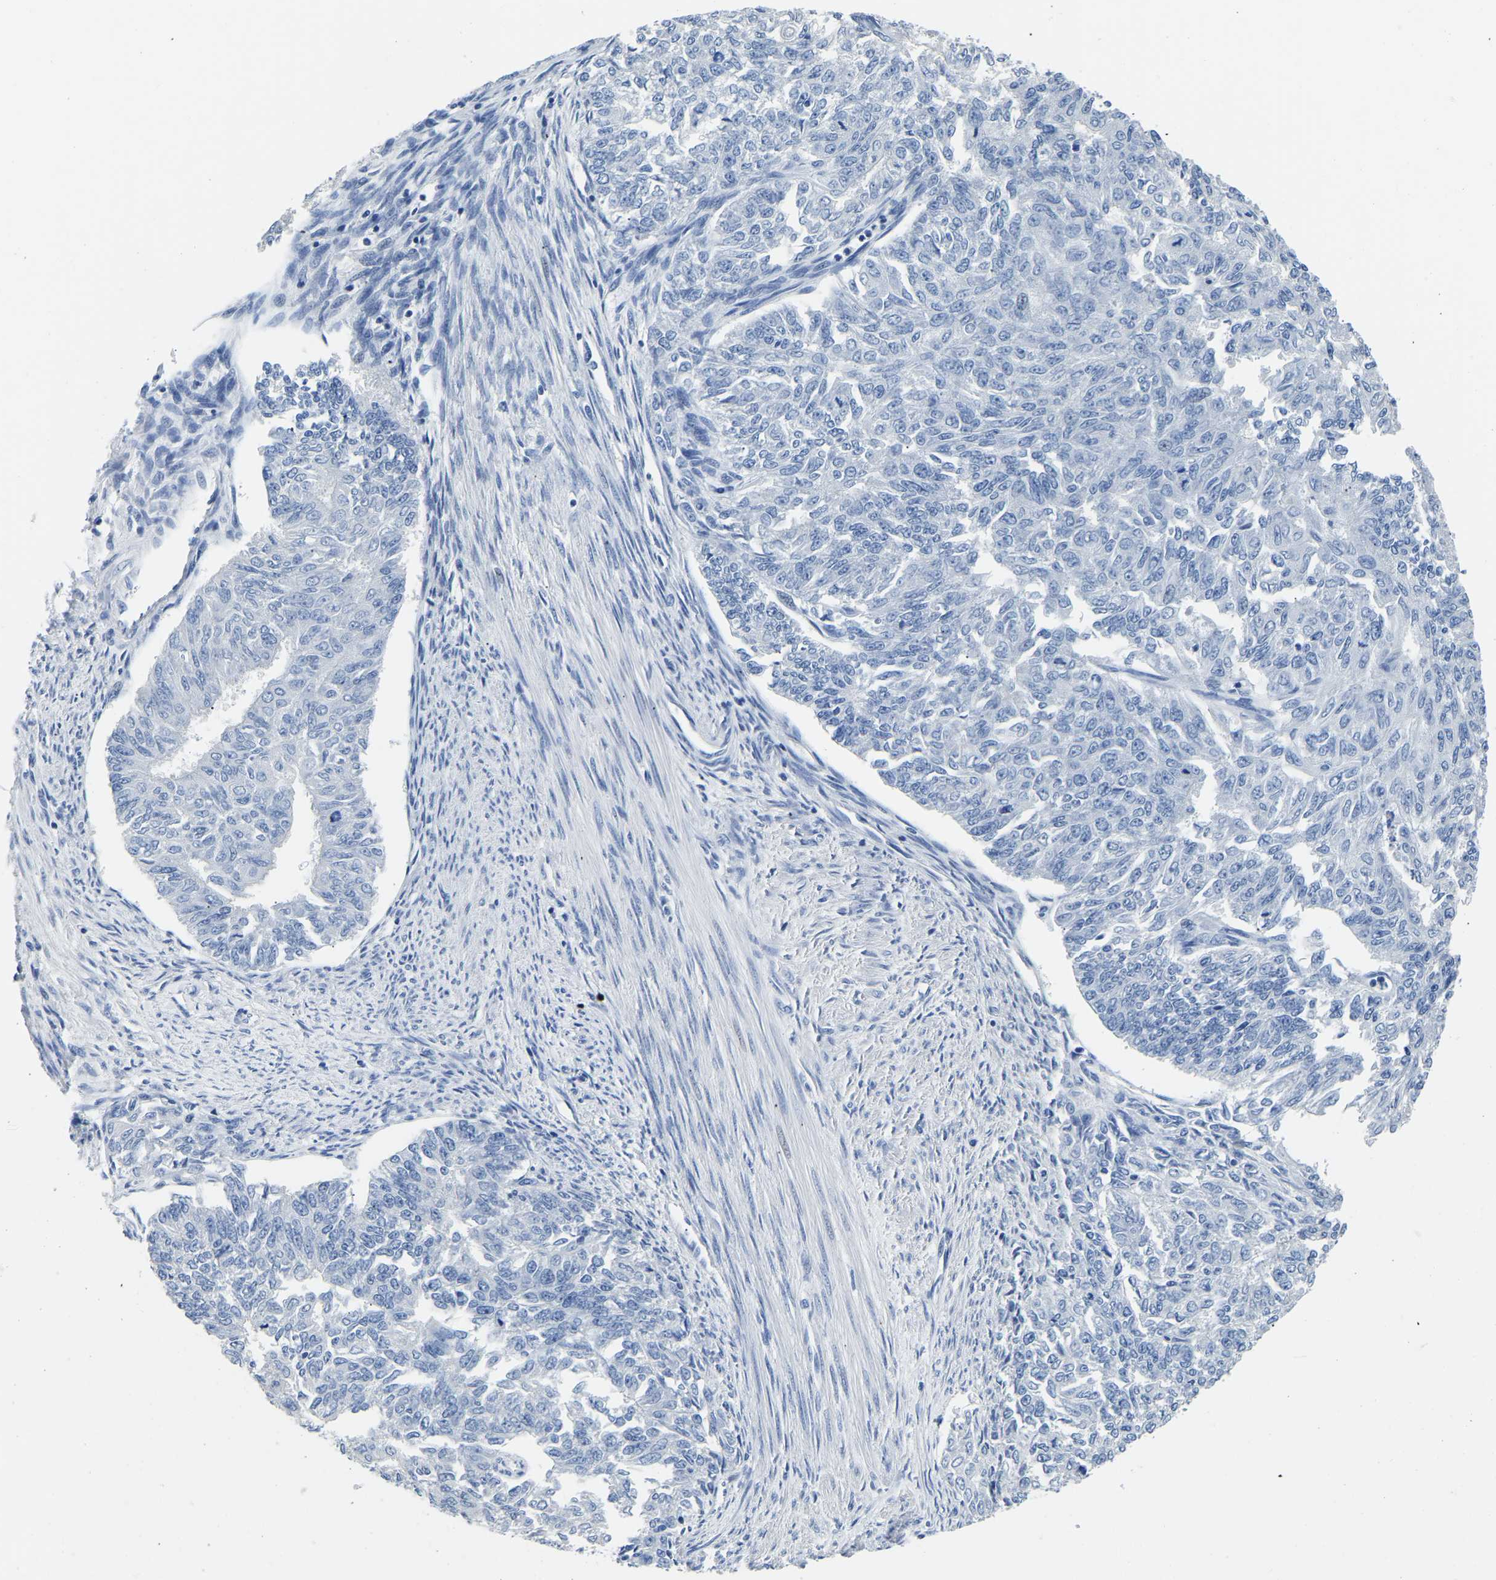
{"staining": {"intensity": "negative", "quantity": "none", "location": "none"}, "tissue": "endometrial cancer", "cell_type": "Tumor cells", "image_type": "cancer", "snomed": [{"axis": "morphology", "description": "Adenocarcinoma, NOS"}, {"axis": "topography", "description": "Endometrium"}], "caption": "Immunohistochemistry (IHC) micrograph of neoplastic tissue: human endometrial adenocarcinoma stained with DAB exhibits no significant protein staining in tumor cells. Nuclei are stained in blue.", "gene": "PCK2", "patient": {"sex": "female", "age": 32}}